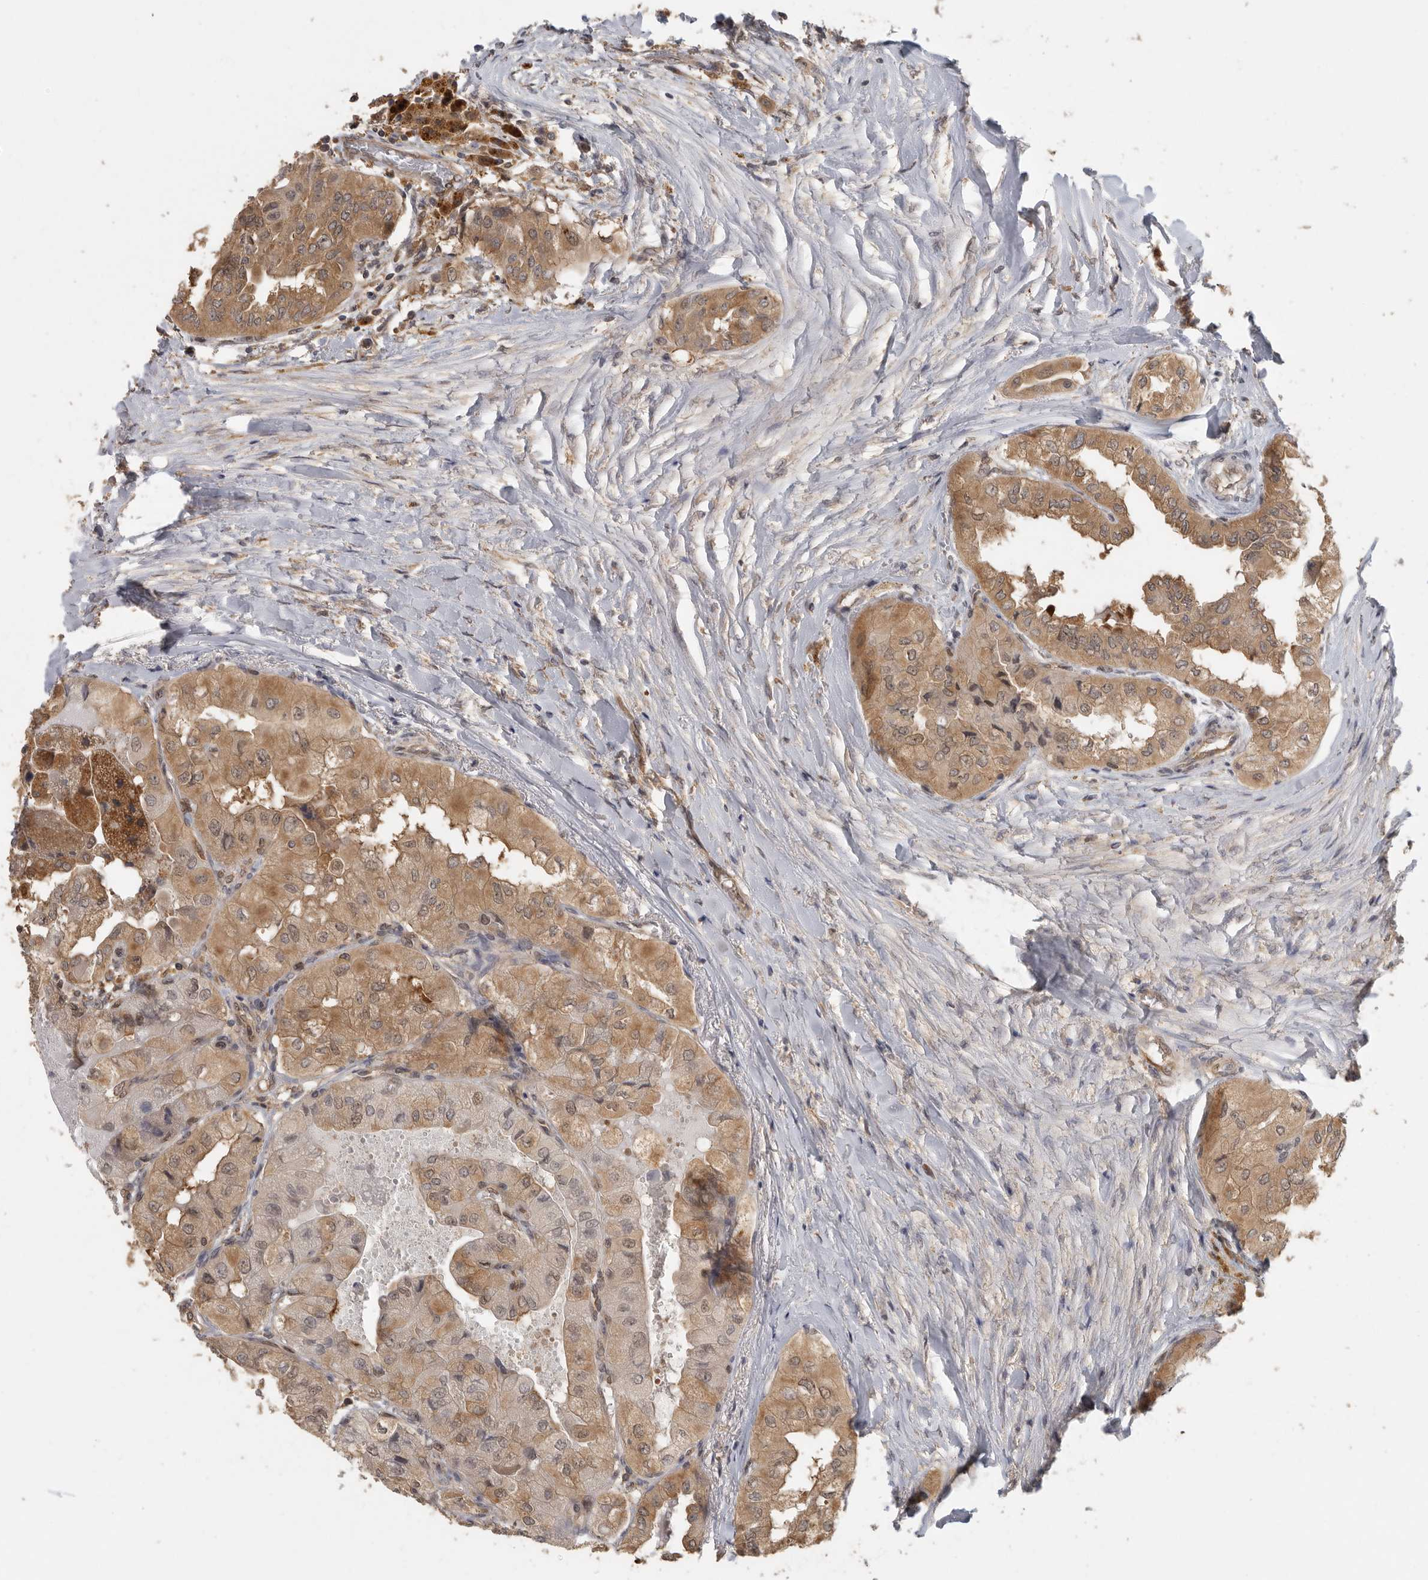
{"staining": {"intensity": "moderate", "quantity": ">75%", "location": "cytoplasmic/membranous,nuclear"}, "tissue": "thyroid cancer", "cell_type": "Tumor cells", "image_type": "cancer", "snomed": [{"axis": "morphology", "description": "Papillary adenocarcinoma, NOS"}, {"axis": "topography", "description": "Thyroid gland"}], "caption": "Immunohistochemical staining of thyroid papillary adenocarcinoma exhibits medium levels of moderate cytoplasmic/membranous and nuclear staining in about >75% of tumor cells.", "gene": "CCT8", "patient": {"sex": "female", "age": 59}}